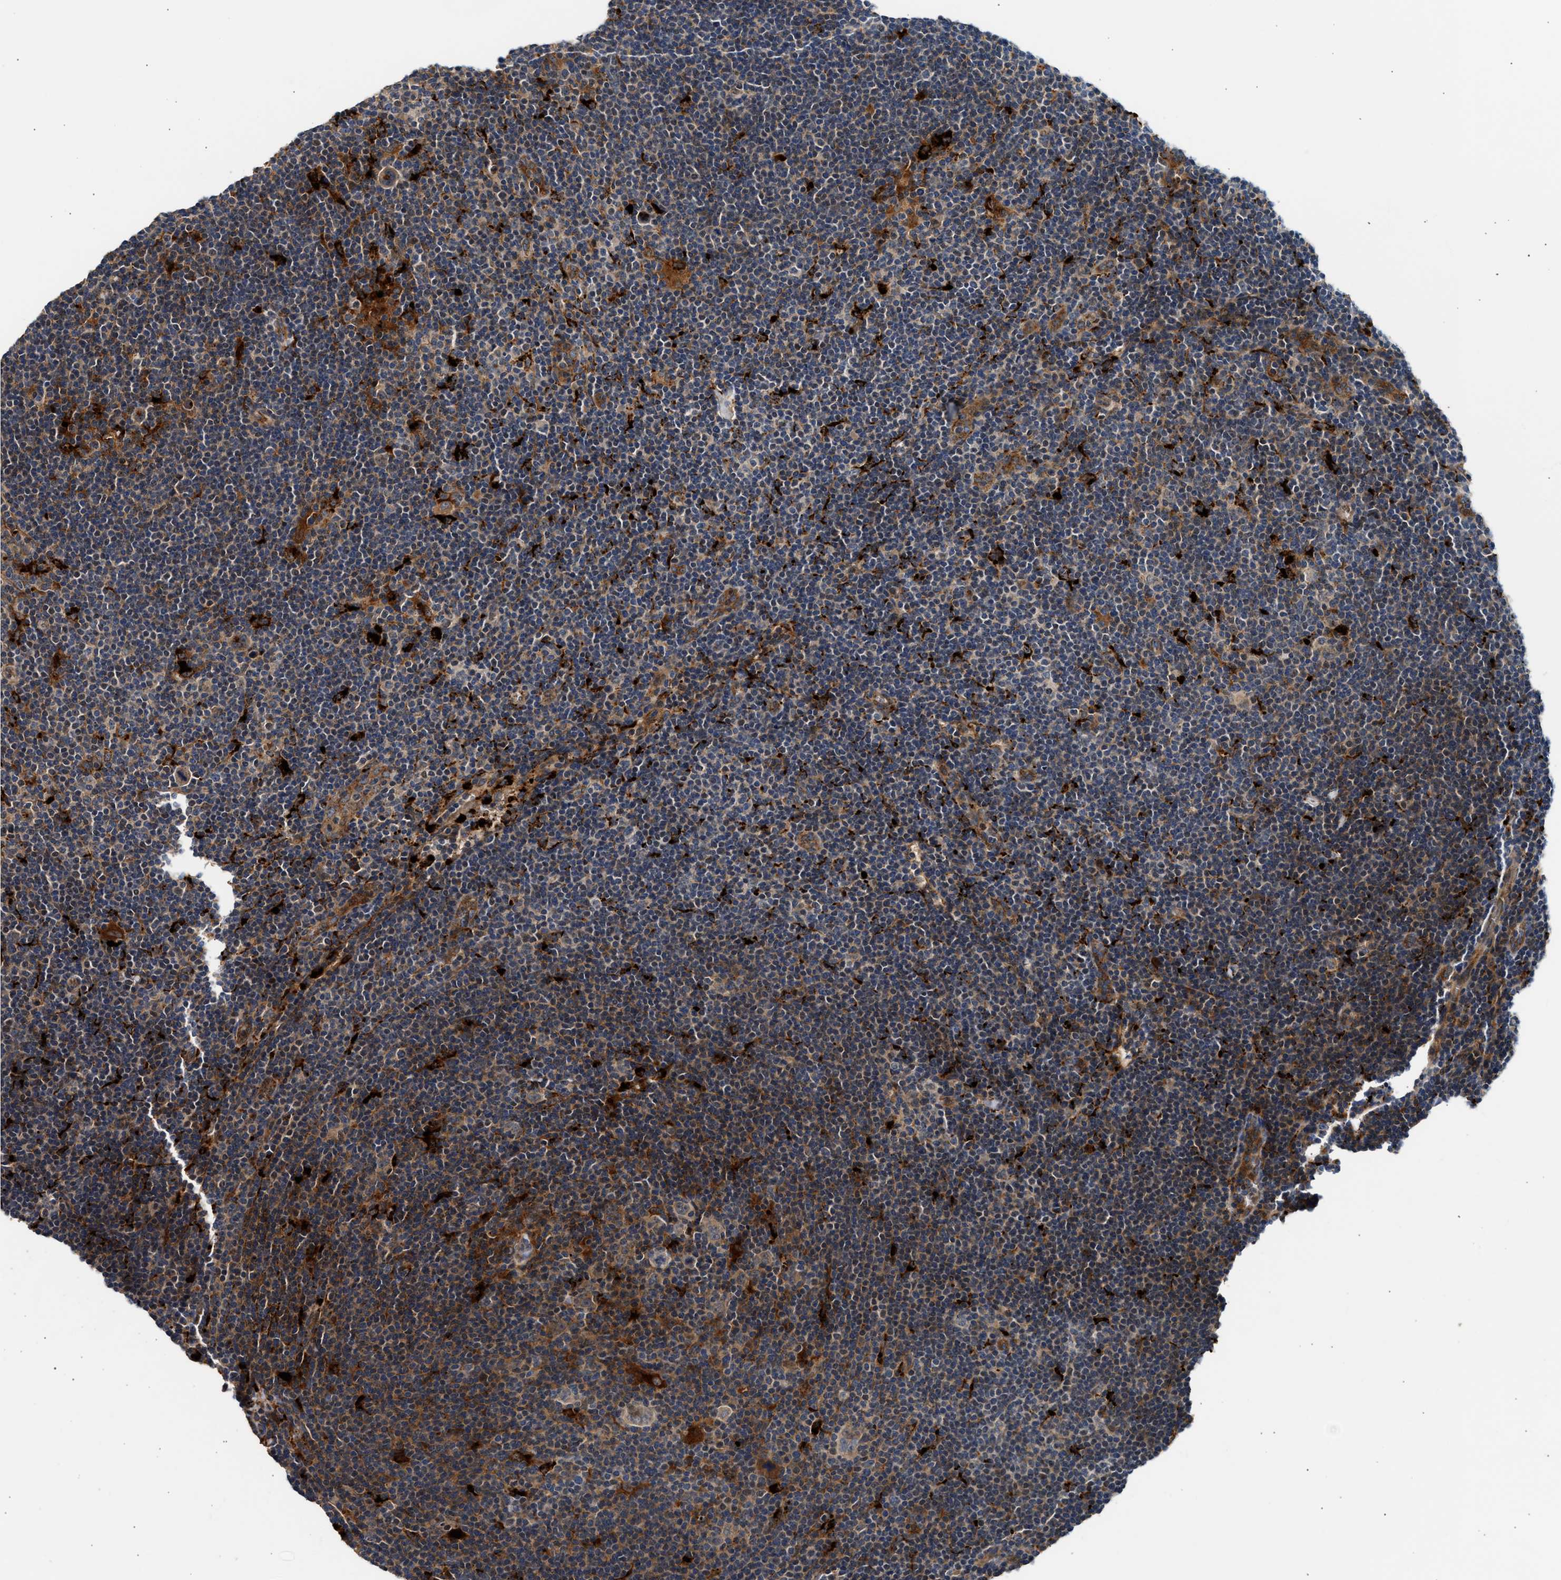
{"staining": {"intensity": "moderate", "quantity": ">75%", "location": "cytoplasmic/membranous"}, "tissue": "lymphoma", "cell_type": "Tumor cells", "image_type": "cancer", "snomed": [{"axis": "morphology", "description": "Hodgkin's disease, NOS"}, {"axis": "topography", "description": "Lymph node"}], "caption": "A high-resolution image shows immunohistochemistry staining of lymphoma, which shows moderate cytoplasmic/membranous positivity in approximately >75% of tumor cells. (DAB (3,3'-diaminobenzidine) = brown stain, brightfield microscopy at high magnification).", "gene": "PLD3", "patient": {"sex": "female", "age": 57}}